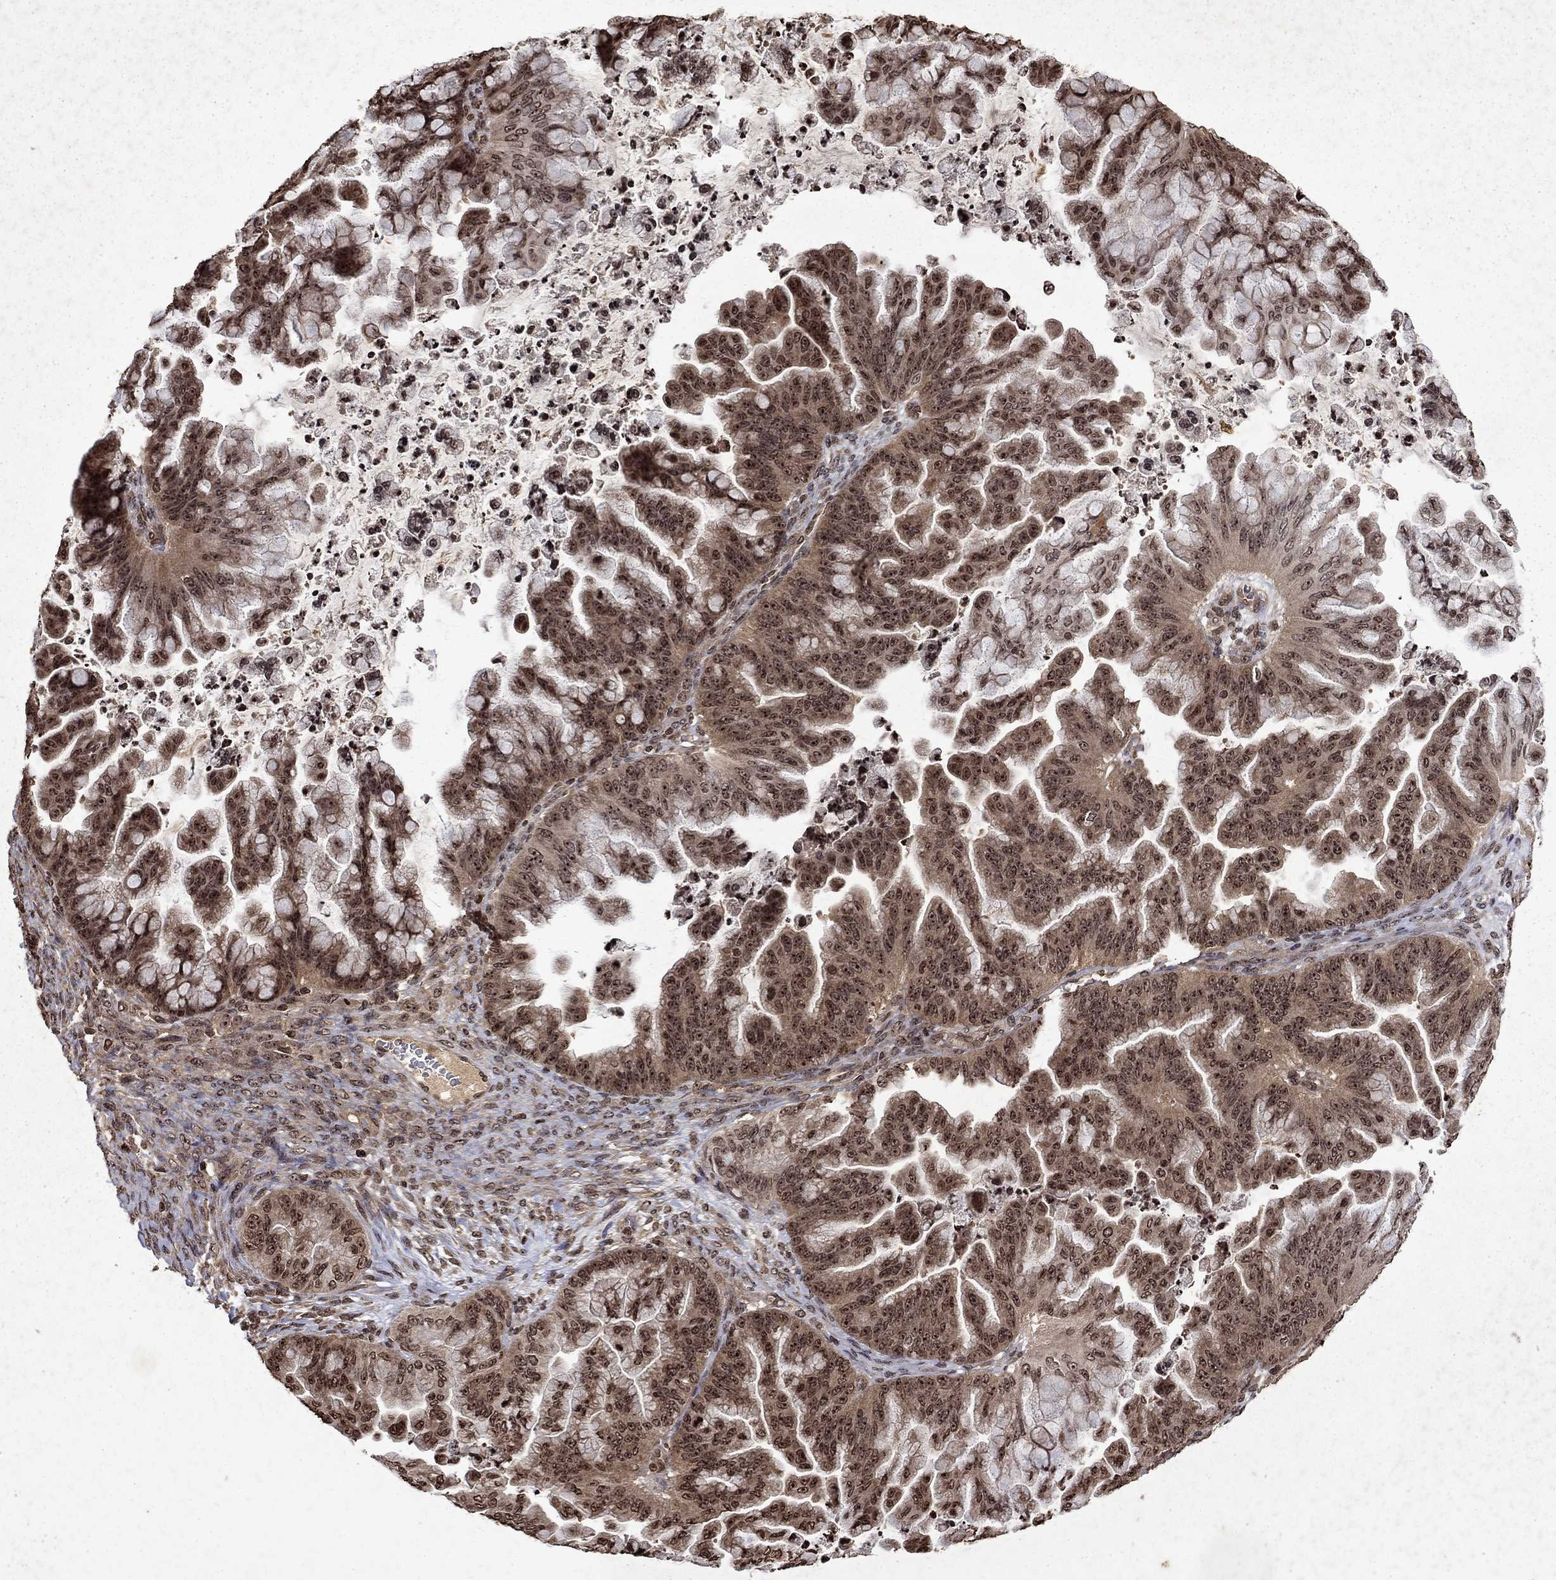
{"staining": {"intensity": "moderate", "quantity": "25%-75%", "location": "cytoplasmic/membranous,nuclear"}, "tissue": "ovarian cancer", "cell_type": "Tumor cells", "image_type": "cancer", "snomed": [{"axis": "morphology", "description": "Cystadenocarcinoma, mucinous, NOS"}, {"axis": "topography", "description": "Ovary"}], "caption": "Protein expression analysis of human ovarian cancer reveals moderate cytoplasmic/membranous and nuclear positivity in about 25%-75% of tumor cells. (DAB (3,3'-diaminobenzidine) = brown stain, brightfield microscopy at high magnification).", "gene": "PIN4", "patient": {"sex": "female", "age": 67}}